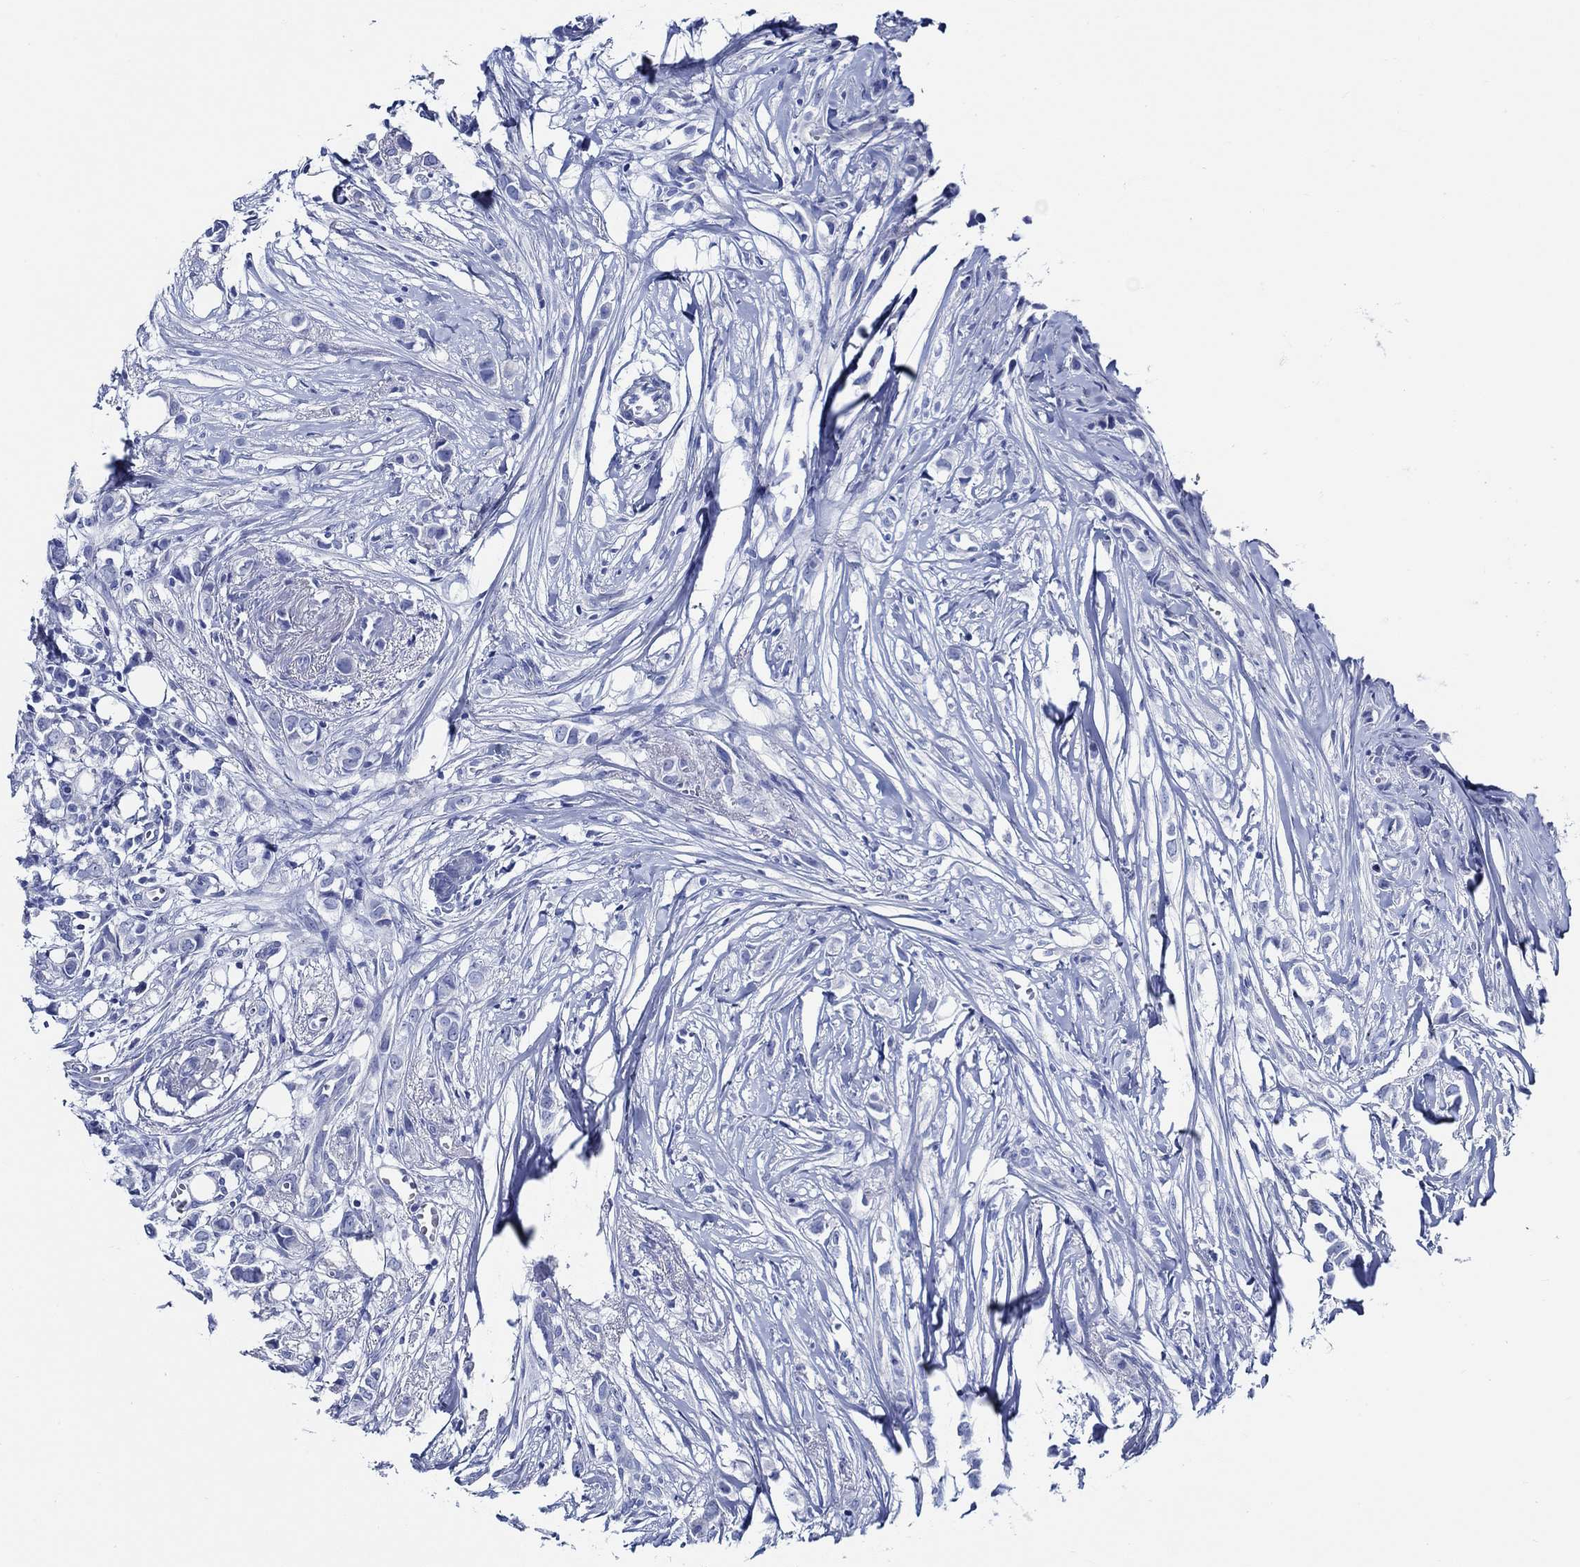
{"staining": {"intensity": "negative", "quantity": "none", "location": "none"}, "tissue": "breast cancer", "cell_type": "Tumor cells", "image_type": "cancer", "snomed": [{"axis": "morphology", "description": "Duct carcinoma"}, {"axis": "topography", "description": "Breast"}], "caption": "This histopathology image is of breast cancer (invasive ductal carcinoma) stained with IHC to label a protein in brown with the nuclei are counter-stained blue. There is no positivity in tumor cells. (Immunohistochemistry, brightfield microscopy, high magnification).", "gene": "WDR62", "patient": {"sex": "female", "age": 85}}